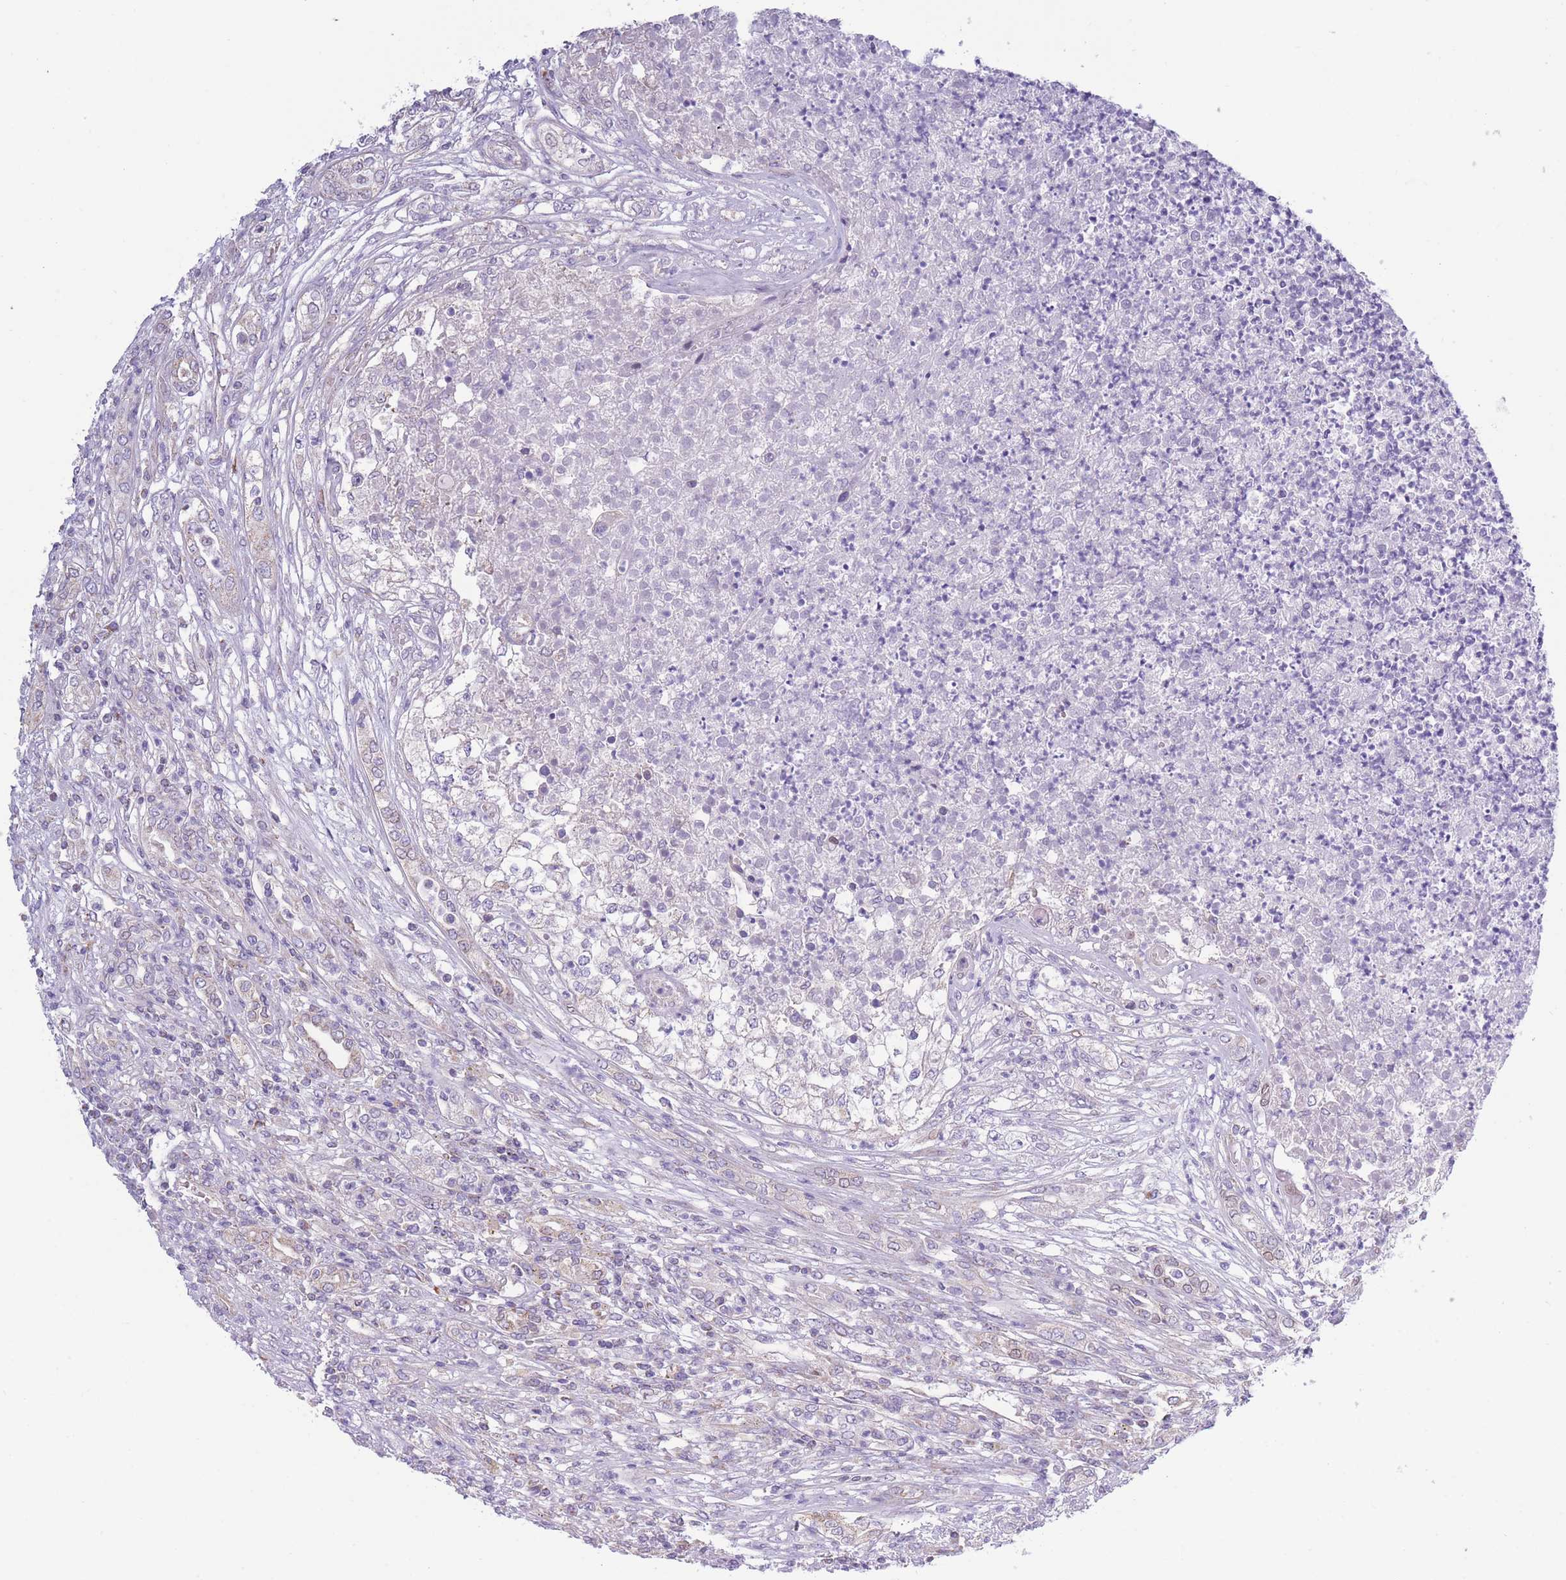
{"staining": {"intensity": "negative", "quantity": "none", "location": "none"}, "tissue": "renal cancer", "cell_type": "Tumor cells", "image_type": "cancer", "snomed": [{"axis": "morphology", "description": "Adenocarcinoma, NOS"}, {"axis": "topography", "description": "Kidney"}], "caption": "Renal adenocarcinoma stained for a protein using immunohistochemistry (IHC) exhibits no staining tumor cells.", "gene": "PDHA1", "patient": {"sex": "female", "age": 54}}